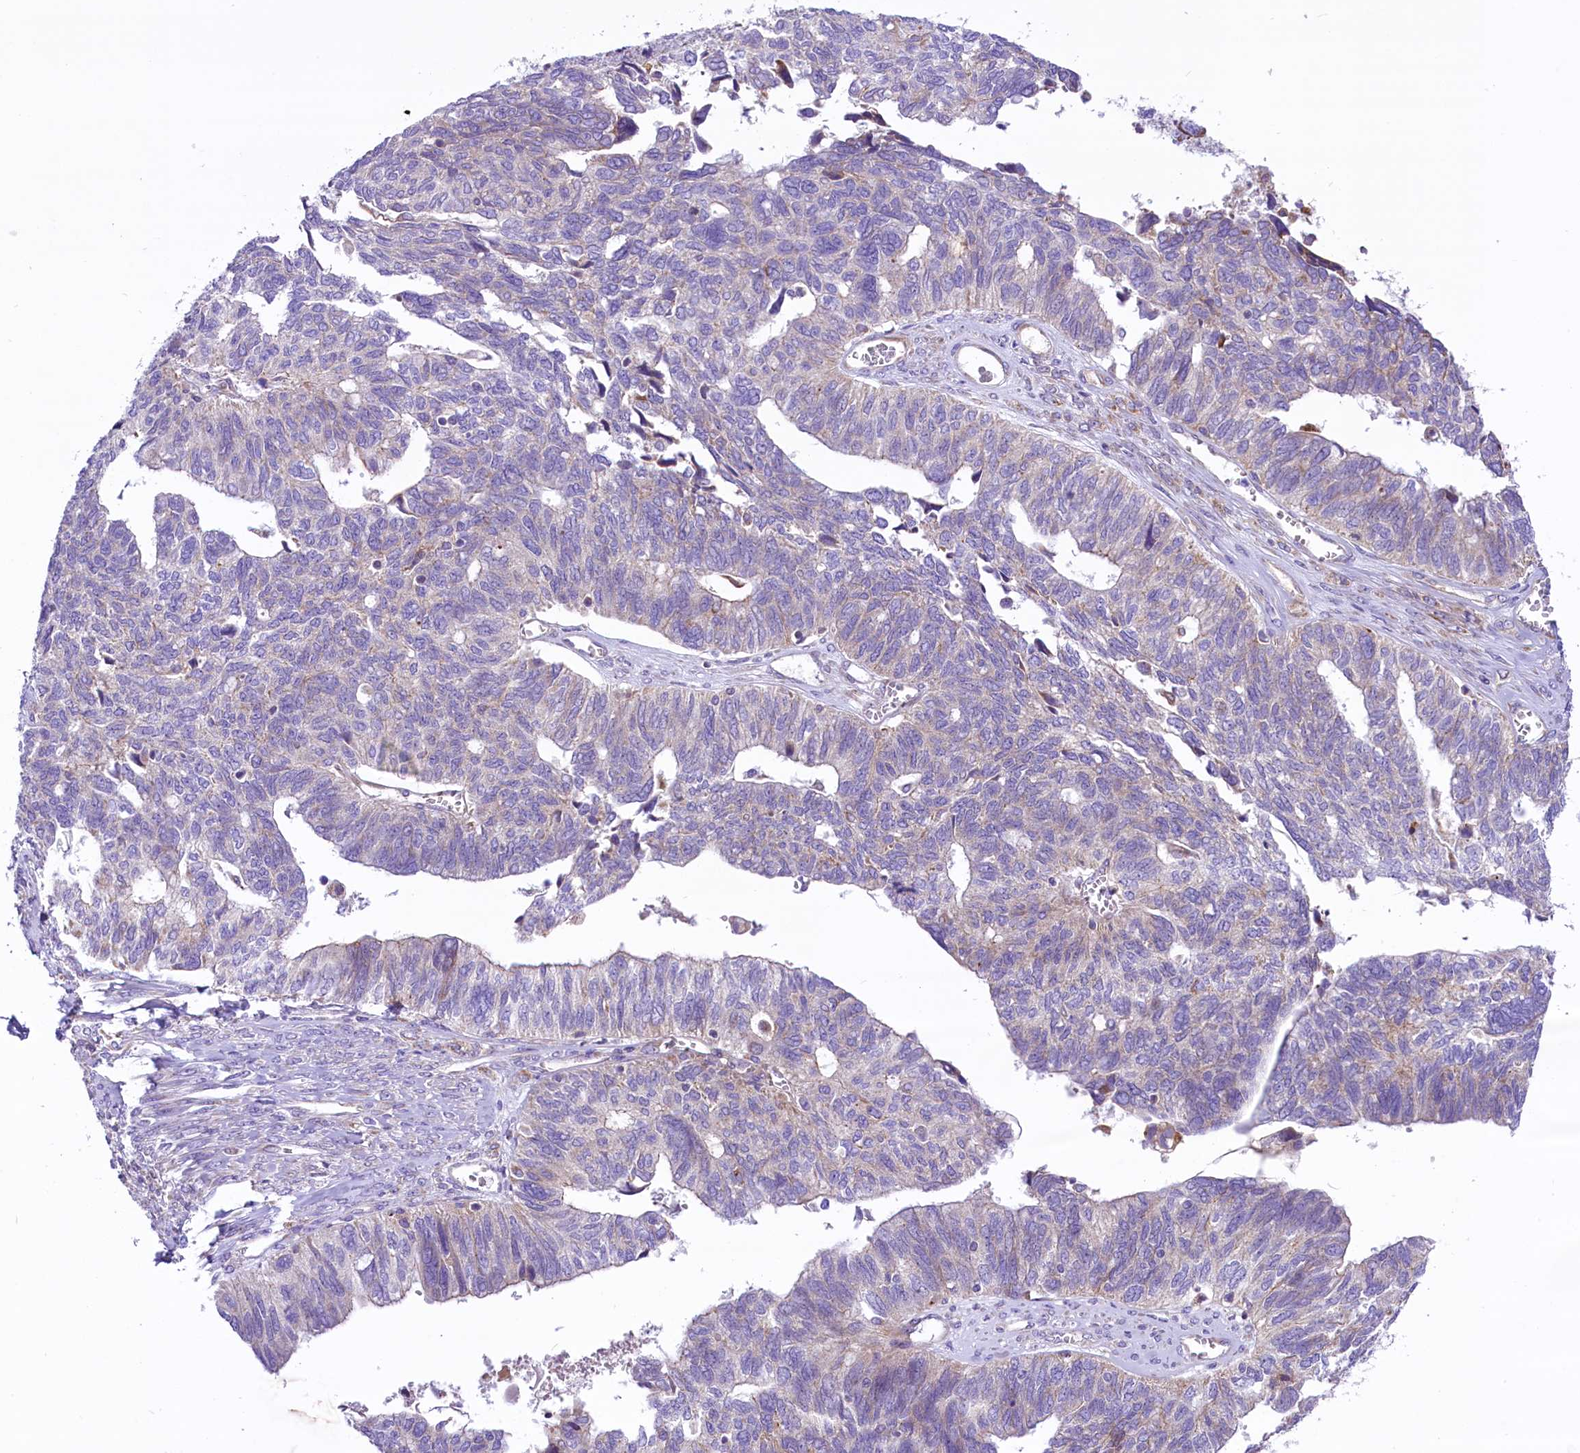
{"staining": {"intensity": "negative", "quantity": "none", "location": "none"}, "tissue": "ovarian cancer", "cell_type": "Tumor cells", "image_type": "cancer", "snomed": [{"axis": "morphology", "description": "Cystadenocarcinoma, serous, NOS"}, {"axis": "topography", "description": "Ovary"}], "caption": "An immunohistochemistry (IHC) image of ovarian cancer is shown. There is no staining in tumor cells of ovarian cancer. (DAB (3,3'-diaminobenzidine) IHC, high magnification).", "gene": "PTPRU", "patient": {"sex": "female", "age": 79}}